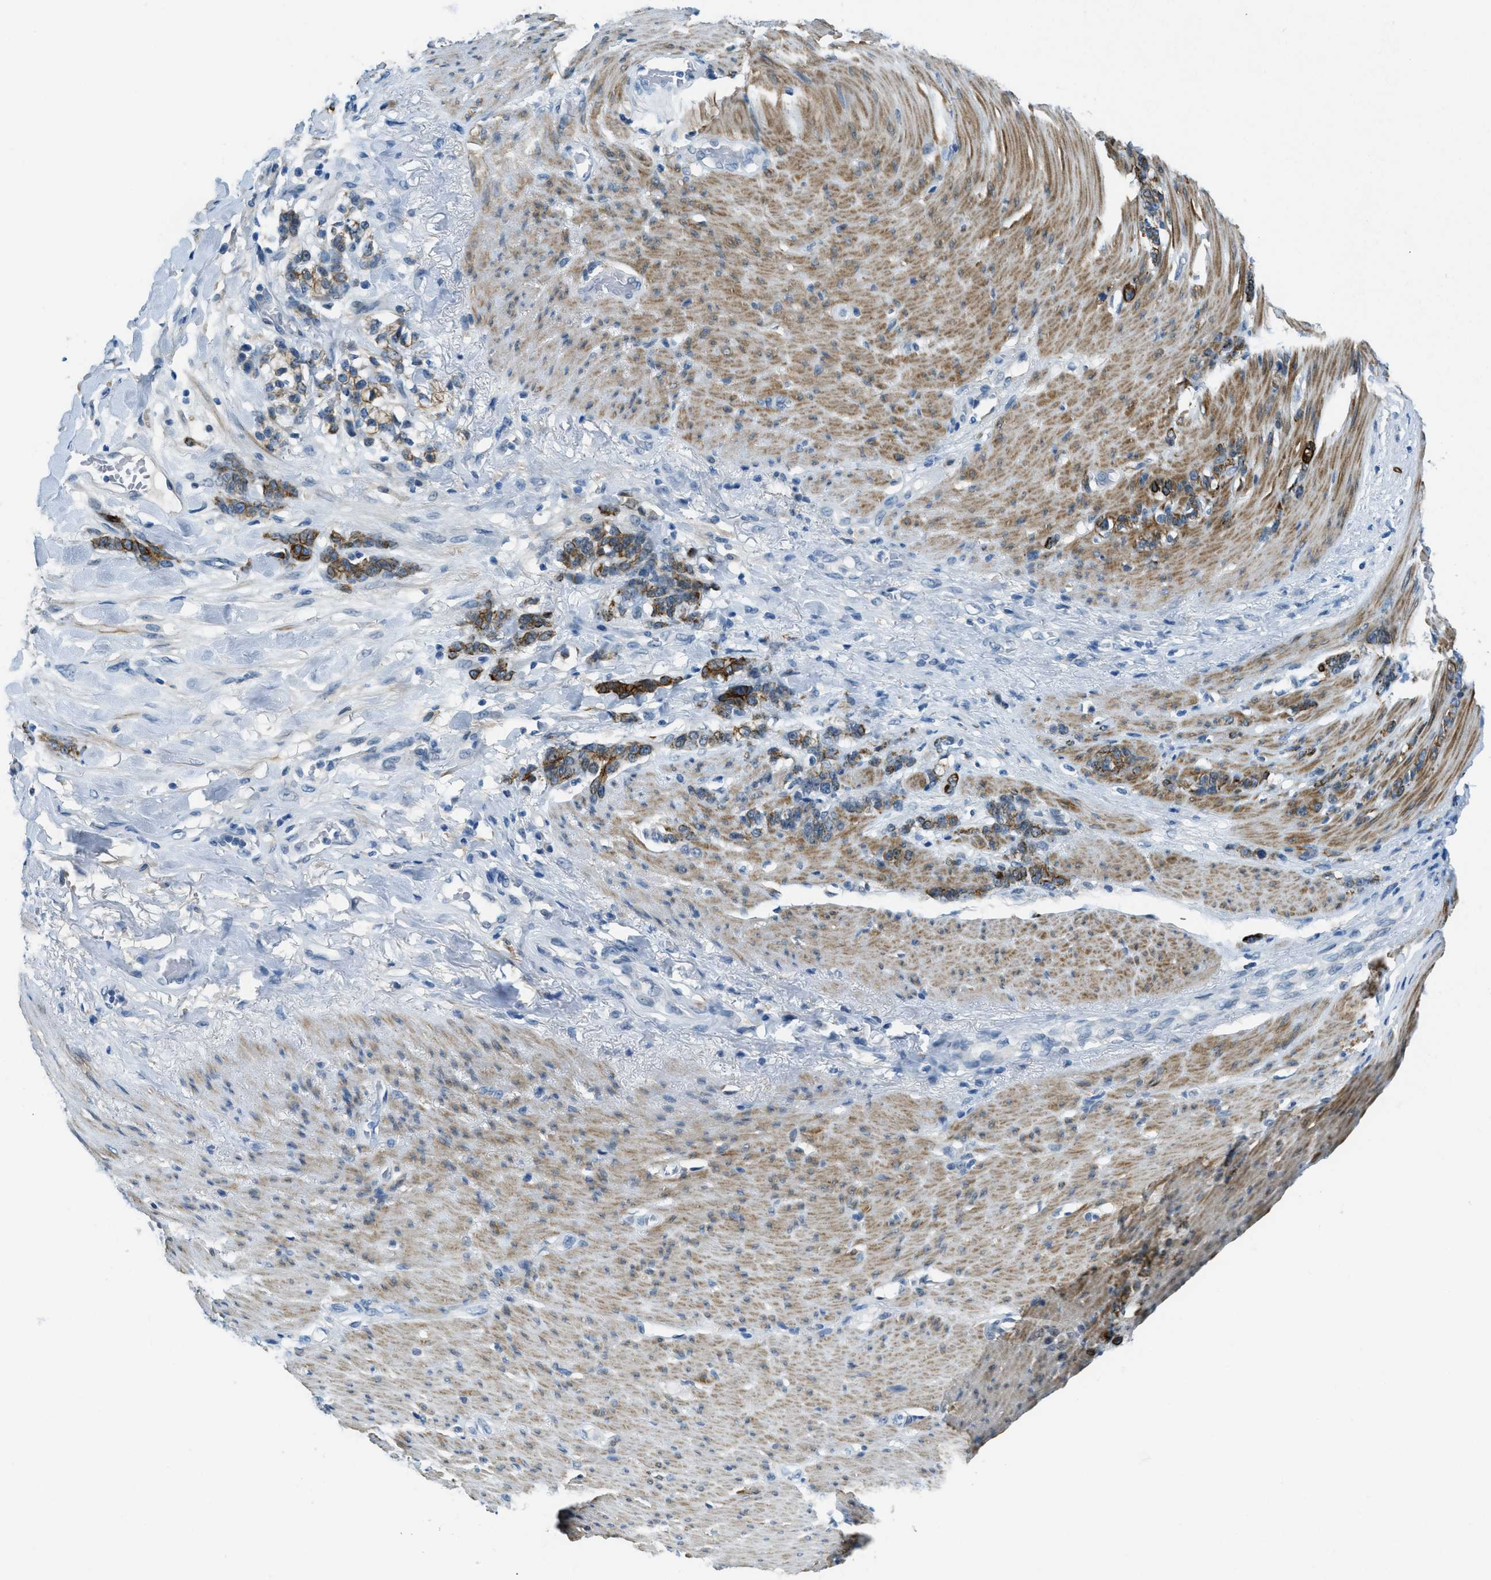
{"staining": {"intensity": "moderate", "quantity": "25%-75%", "location": "cytoplasmic/membranous"}, "tissue": "stomach cancer", "cell_type": "Tumor cells", "image_type": "cancer", "snomed": [{"axis": "morphology", "description": "Adenocarcinoma, NOS"}, {"axis": "topography", "description": "Stomach, lower"}], "caption": "A photomicrograph of human stomach cancer stained for a protein demonstrates moderate cytoplasmic/membranous brown staining in tumor cells. (DAB (3,3'-diaminobenzidine) = brown stain, brightfield microscopy at high magnification).", "gene": "KLHL8", "patient": {"sex": "male", "age": 88}}